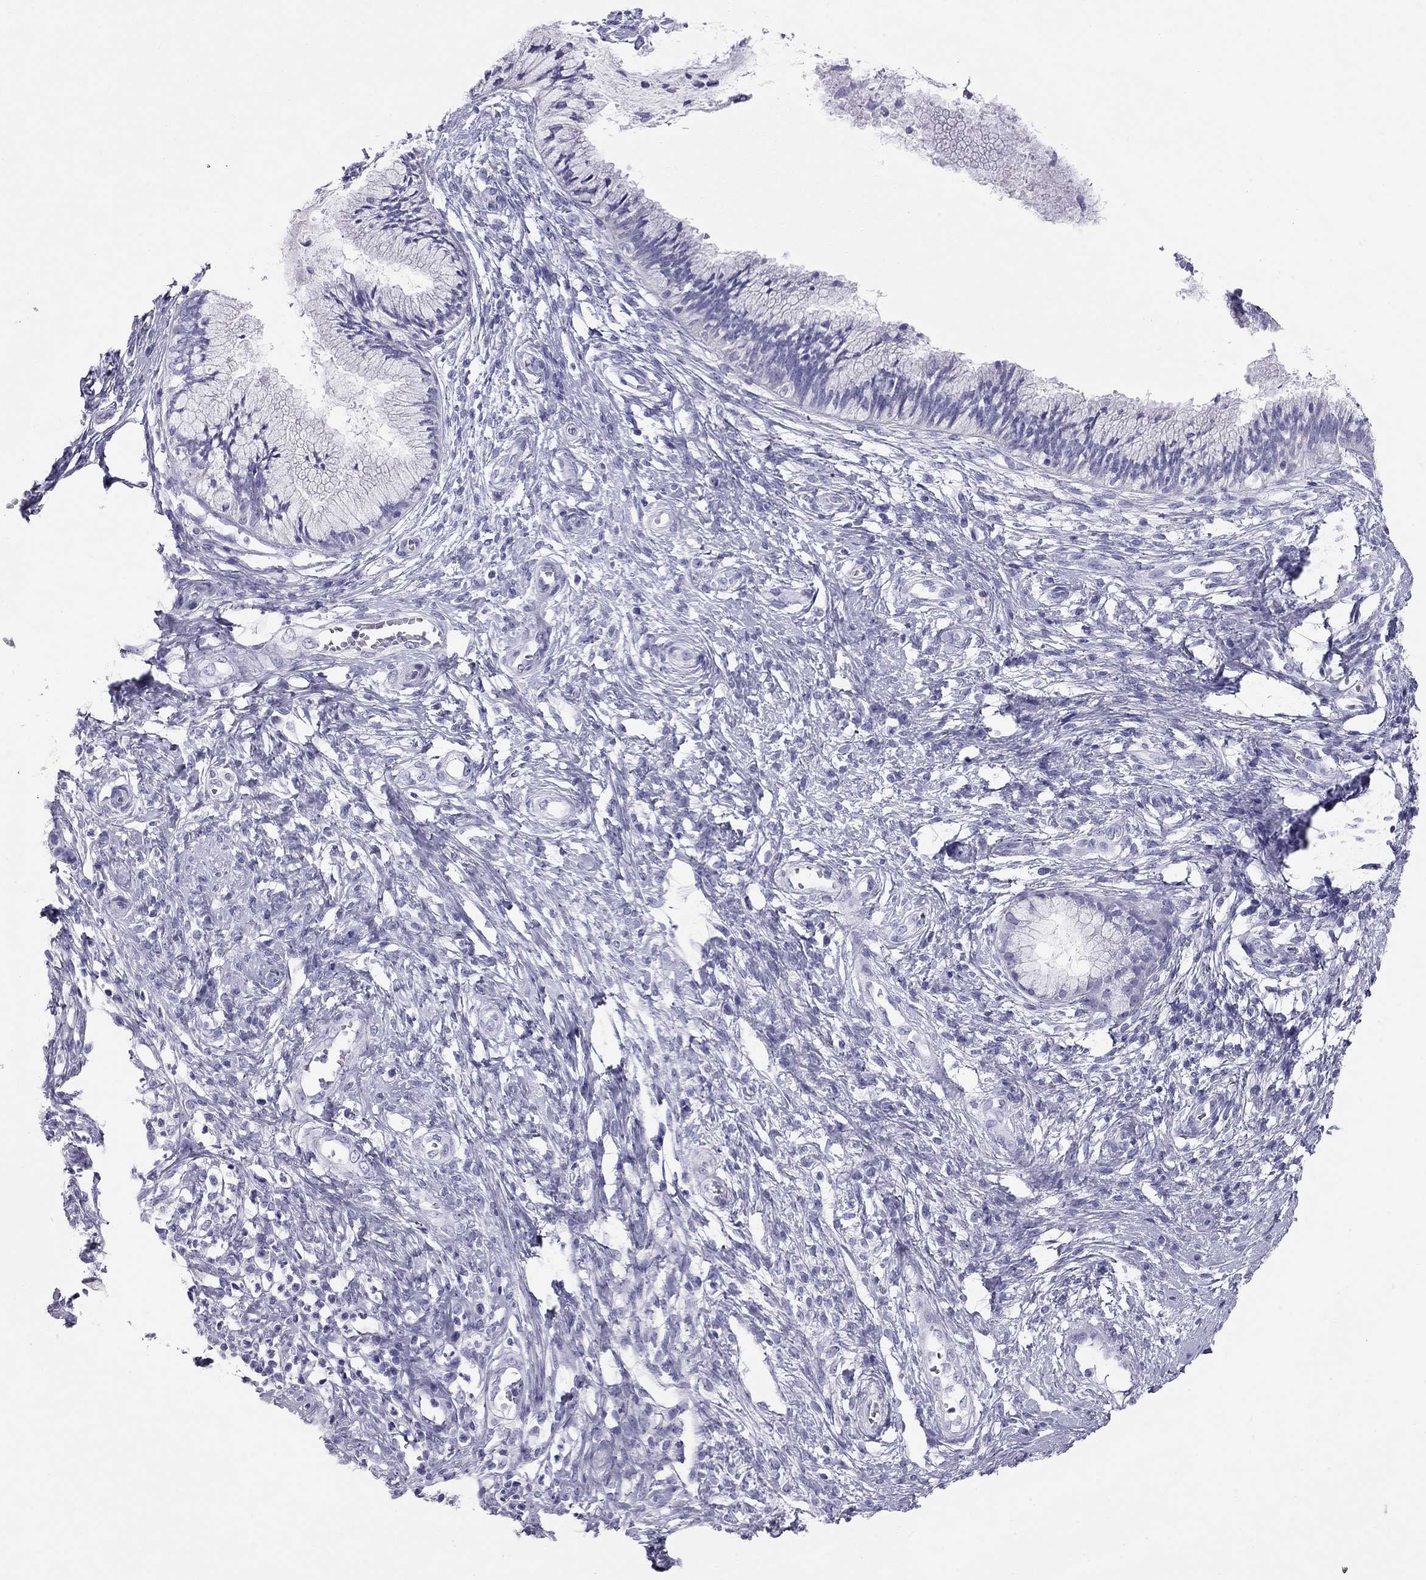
{"staining": {"intensity": "negative", "quantity": "none", "location": "none"}, "tissue": "cervical cancer", "cell_type": "Tumor cells", "image_type": "cancer", "snomed": [{"axis": "morphology", "description": "Normal tissue, NOS"}, {"axis": "morphology", "description": "Squamous cell carcinoma, NOS"}, {"axis": "topography", "description": "Cervix"}], "caption": "Tumor cells show no significant protein positivity in cervical cancer (squamous cell carcinoma). (DAB IHC, high magnification).", "gene": "TRPM3", "patient": {"sex": "female", "age": 39}}